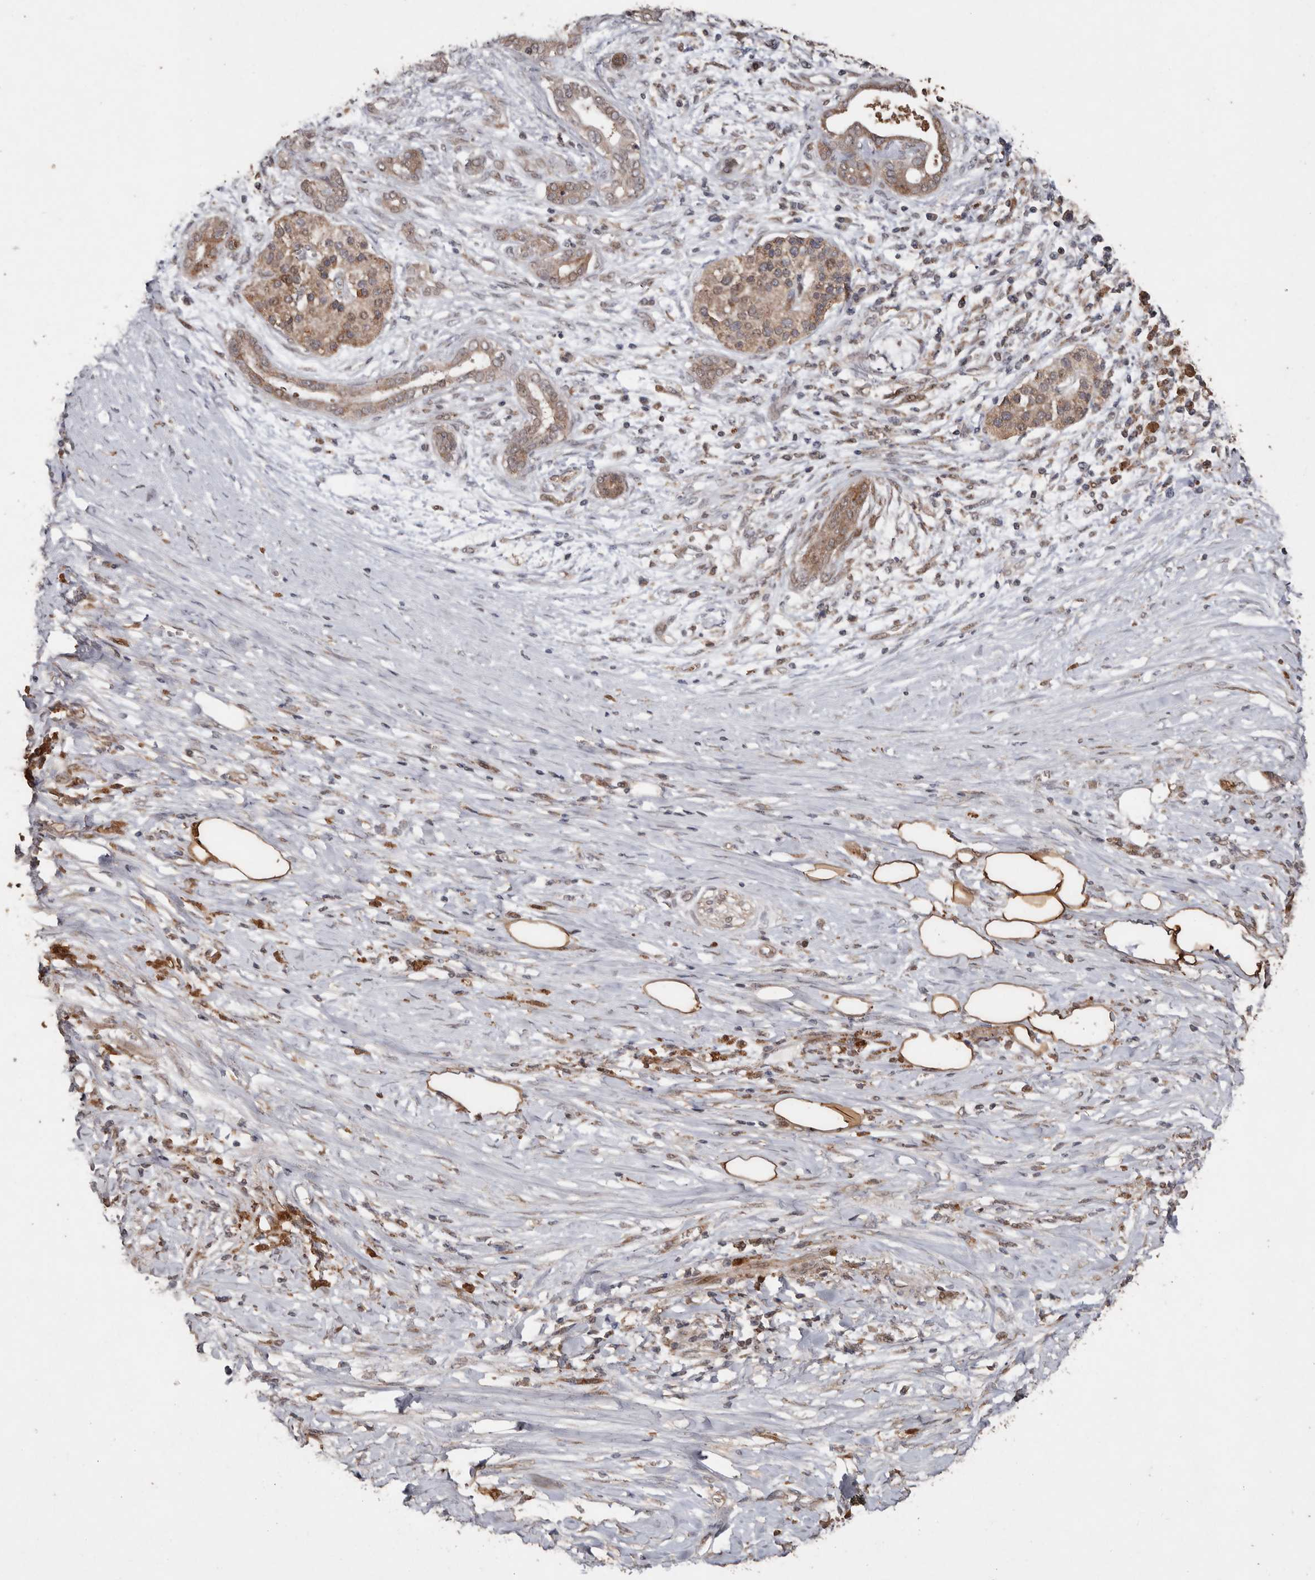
{"staining": {"intensity": "moderate", "quantity": ">75%", "location": "cytoplasmic/membranous"}, "tissue": "pancreatic cancer", "cell_type": "Tumor cells", "image_type": "cancer", "snomed": [{"axis": "morphology", "description": "Adenocarcinoma, NOS"}, {"axis": "topography", "description": "Pancreas"}], "caption": "Immunohistochemical staining of human pancreatic adenocarcinoma shows medium levels of moderate cytoplasmic/membranous protein positivity in about >75% of tumor cells.", "gene": "RANBP17", "patient": {"sex": "male", "age": 58}}